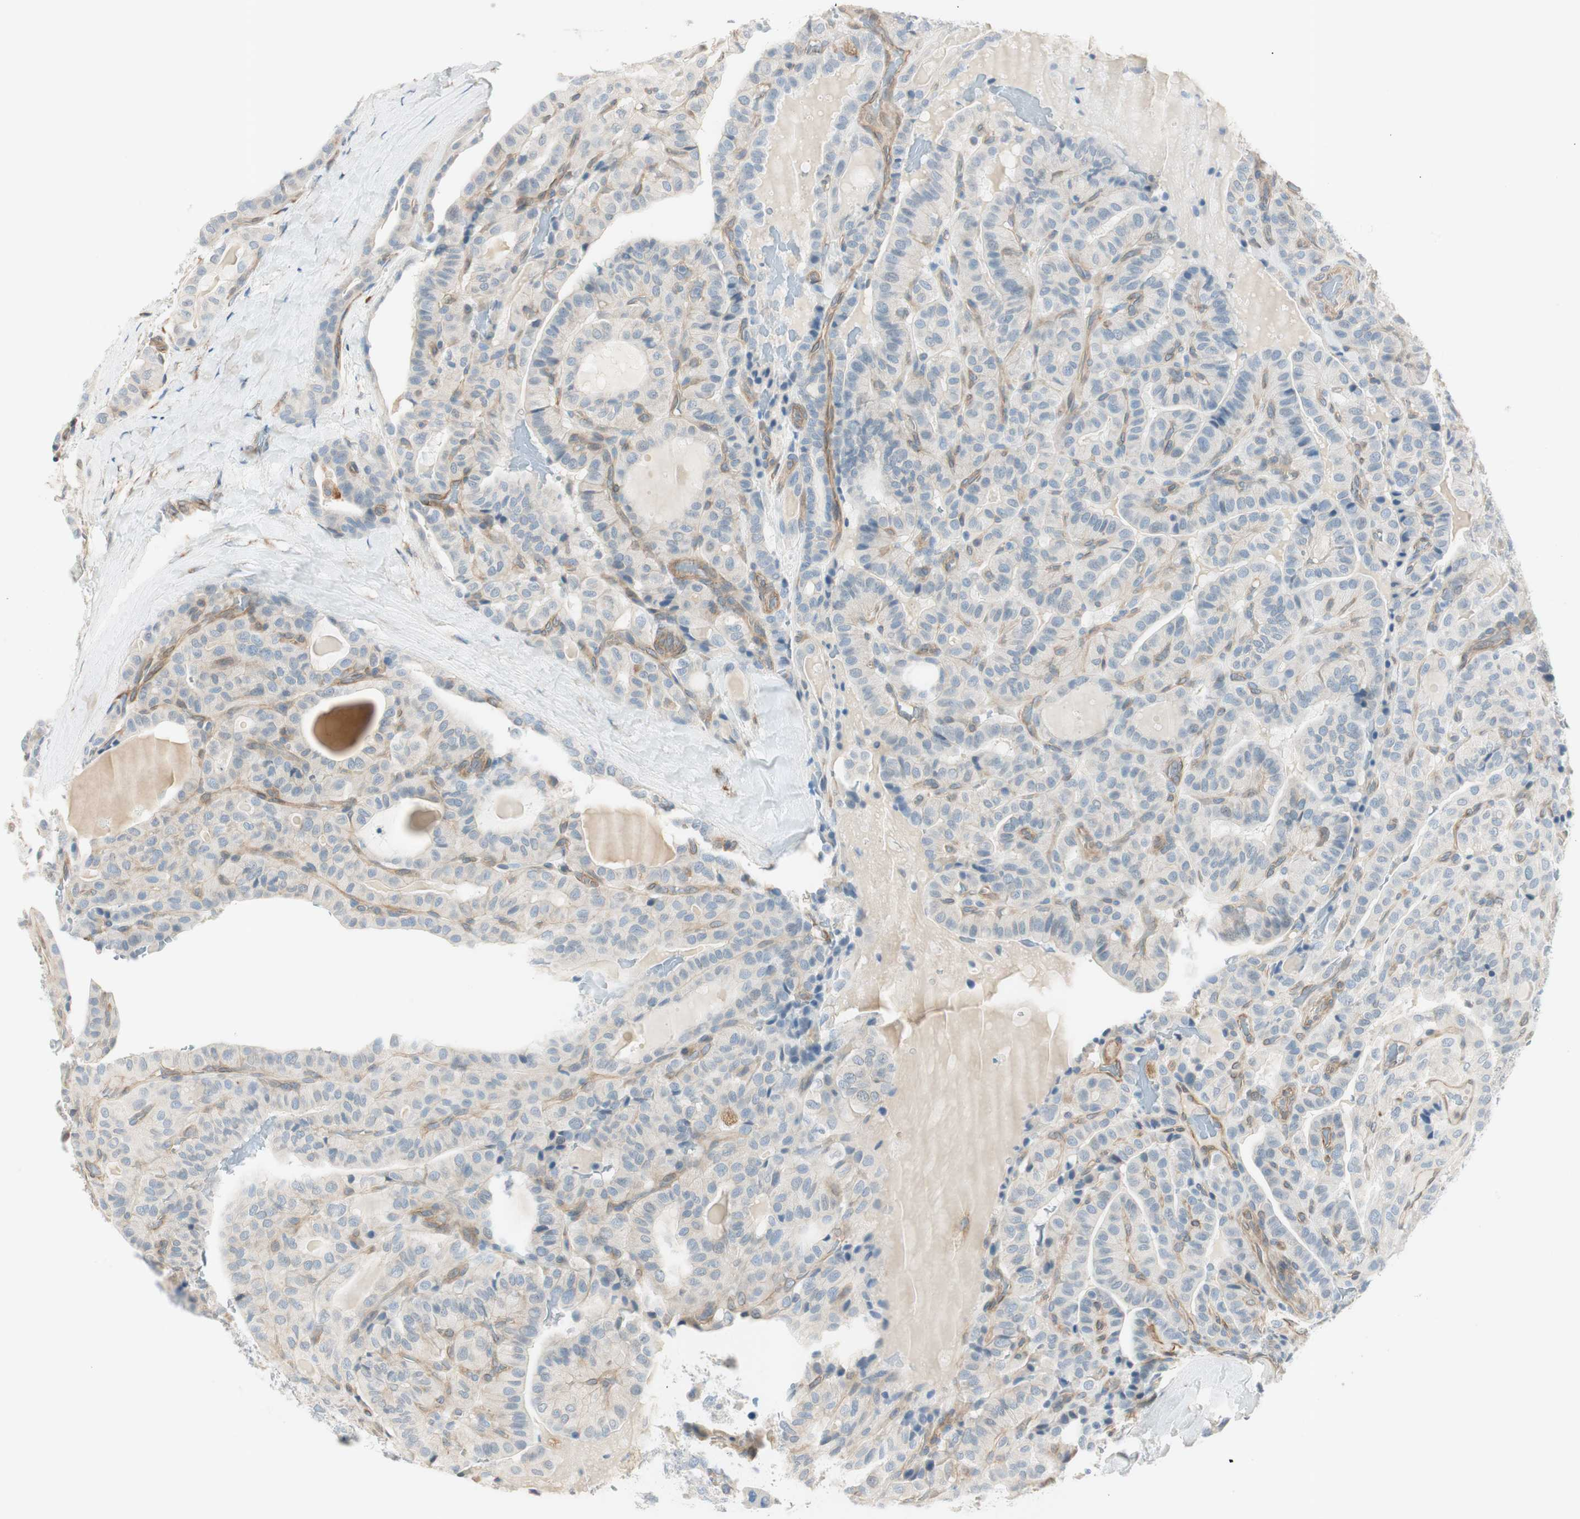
{"staining": {"intensity": "negative", "quantity": "none", "location": "none"}, "tissue": "thyroid cancer", "cell_type": "Tumor cells", "image_type": "cancer", "snomed": [{"axis": "morphology", "description": "Papillary adenocarcinoma, NOS"}, {"axis": "topography", "description": "Thyroid gland"}], "caption": "Micrograph shows no significant protein positivity in tumor cells of thyroid cancer (papillary adenocarcinoma). (Stains: DAB immunohistochemistry (IHC) with hematoxylin counter stain, Microscopy: brightfield microscopy at high magnification).", "gene": "CDK3", "patient": {"sex": "male", "age": 77}}